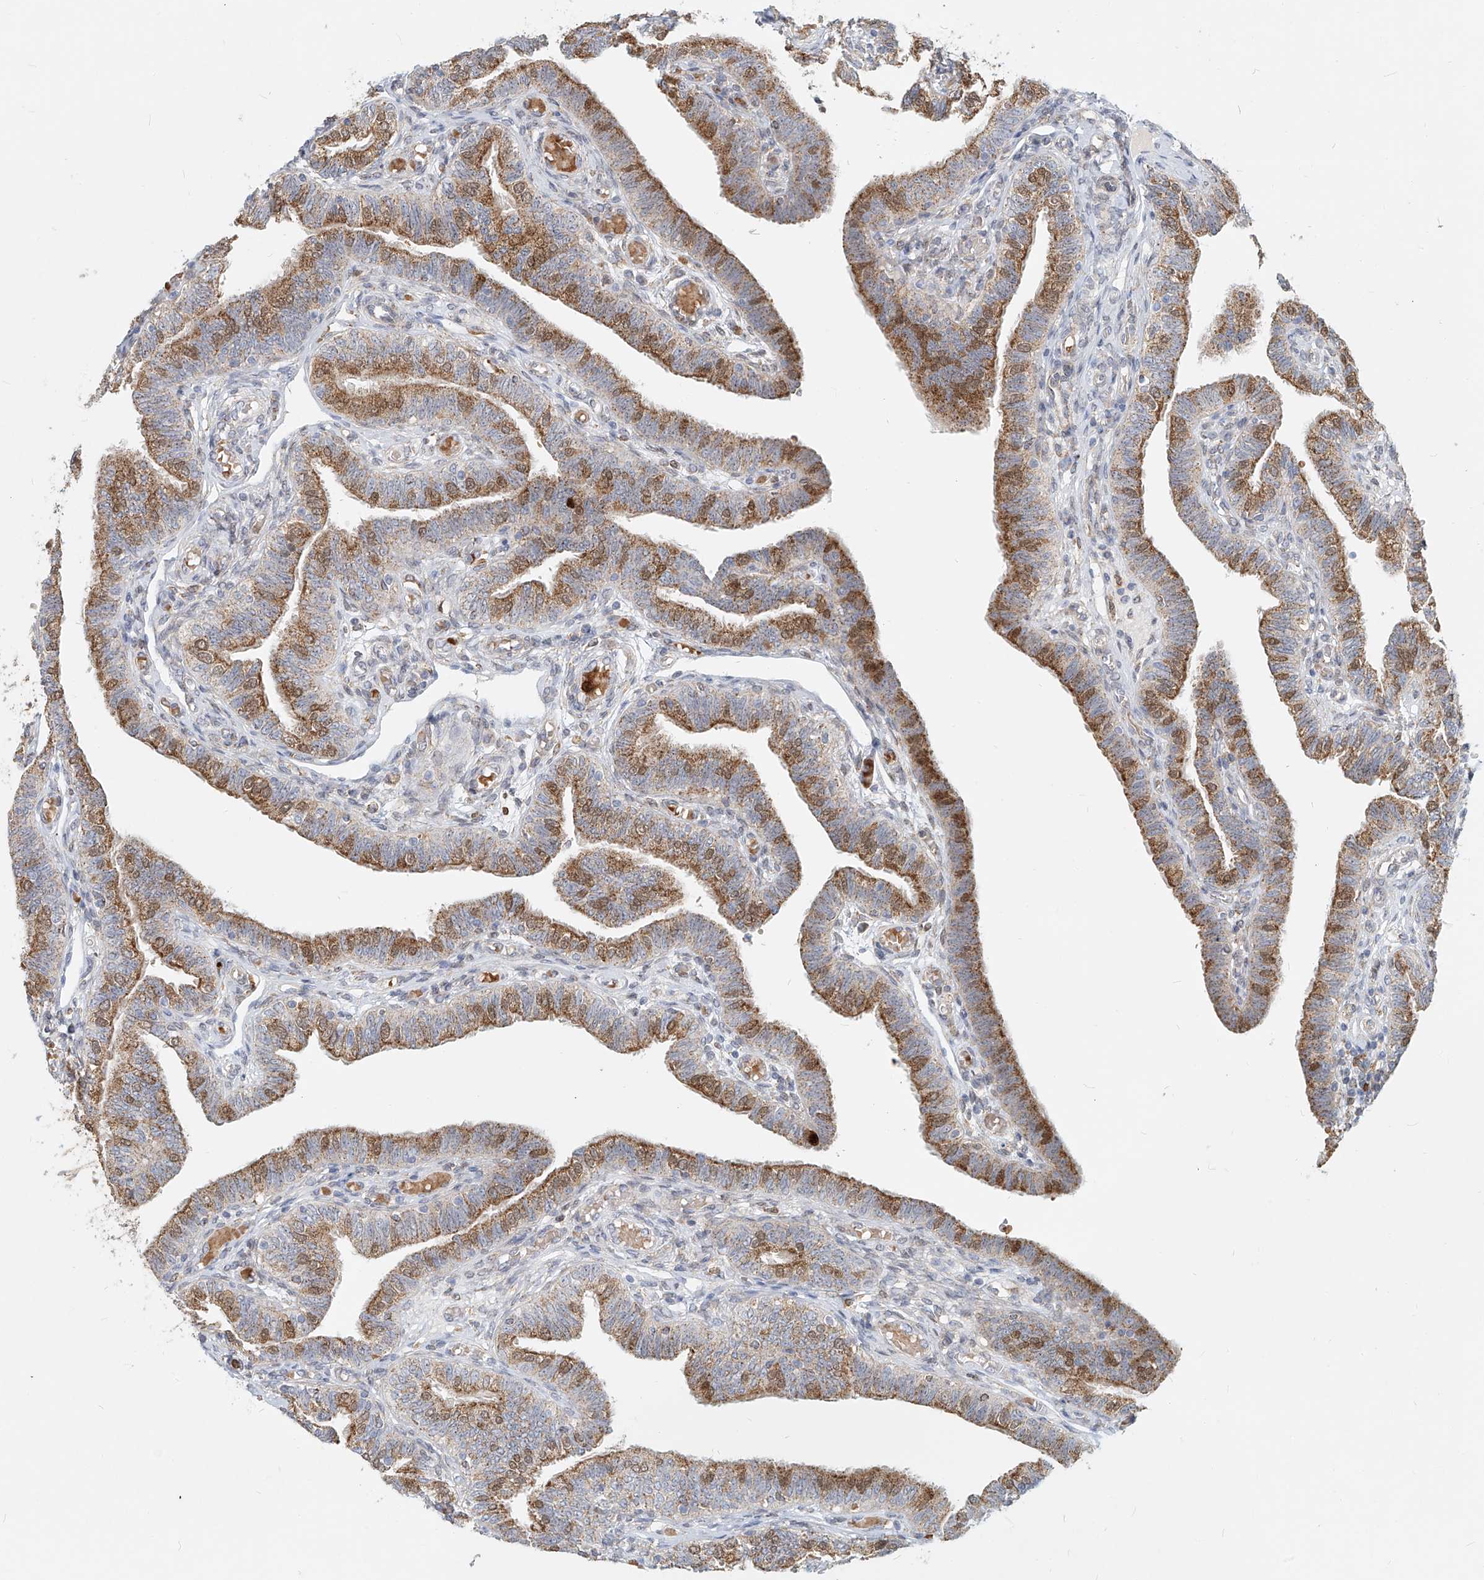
{"staining": {"intensity": "moderate", "quantity": ">75%", "location": "cytoplasmic/membranous"}, "tissue": "fallopian tube", "cell_type": "Glandular cells", "image_type": "normal", "snomed": [{"axis": "morphology", "description": "Normal tissue, NOS"}, {"axis": "topography", "description": "Fallopian tube"}], "caption": "Fallopian tube was stained to show a protein in brown. There is medium levels of moderate cytoplasmic/membranous positivity in about >75% of glandular cells. (DAB = brown stain, brightfield microscopy at high magnification).", "gene": "PTPRA", "patient": {"sex": "female", "age": 39}}